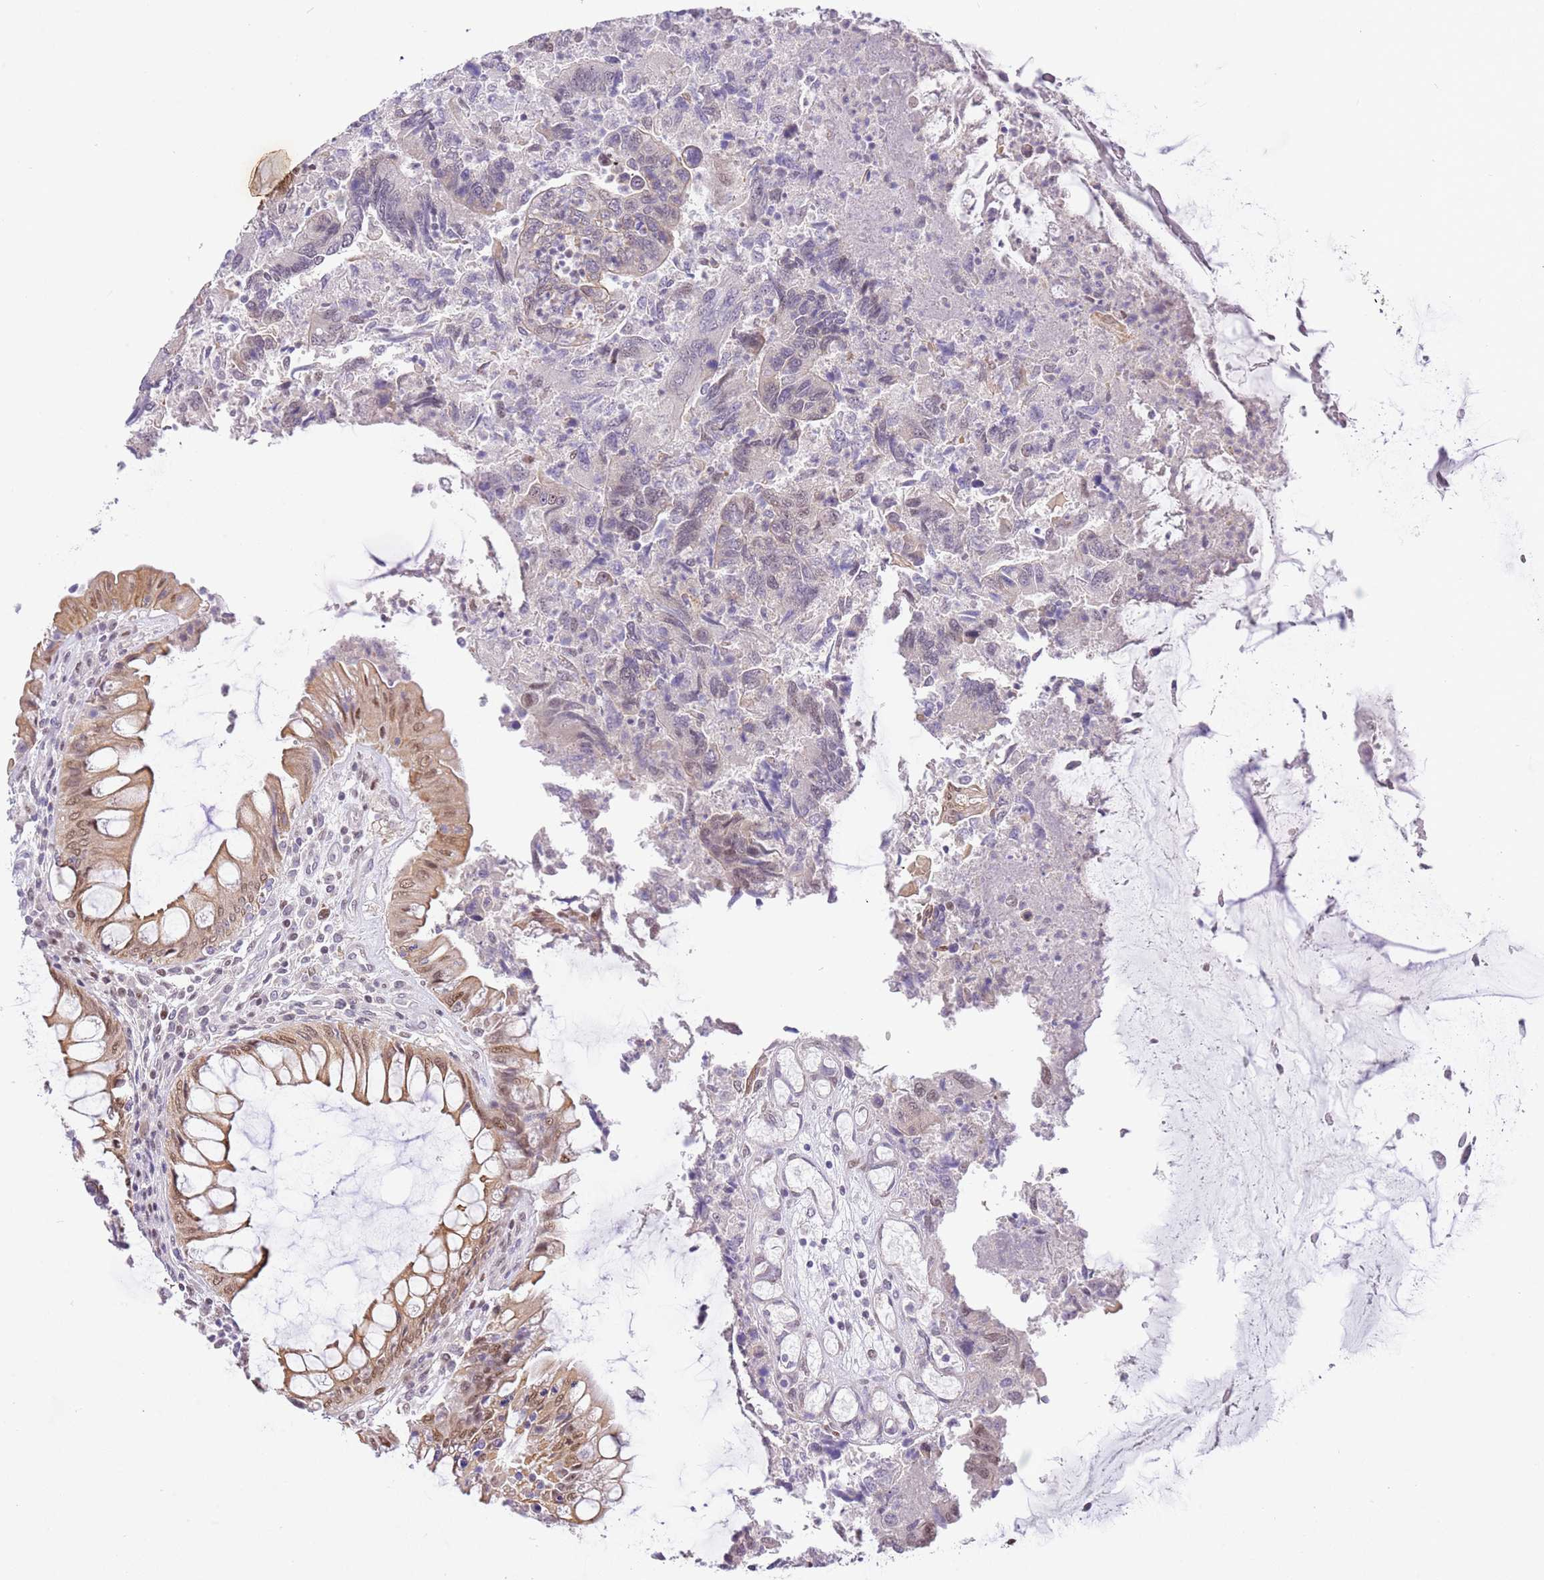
{"staining": {"intensity": "negative", "quantity": "none", "location": "none"}, "tissue": "colorectal cancer", "cell_type": "Tumor cells", "image_type": "cancer", "snomed": [{"axis": "morphology", "description": "Adenocarcinoma, NOS"}, {"axis": "topography", "description": "Colon"}], "caption": "Immunohistochemistry (IHC) micrograph of neoplastic tissue: colorectal cancer stained with DAB (3,3'-diaminobenzidine) shows no significant protein positivity in tumor cells.", "gene": "RFK", "patient": {"sex": "female", "age": 67}}